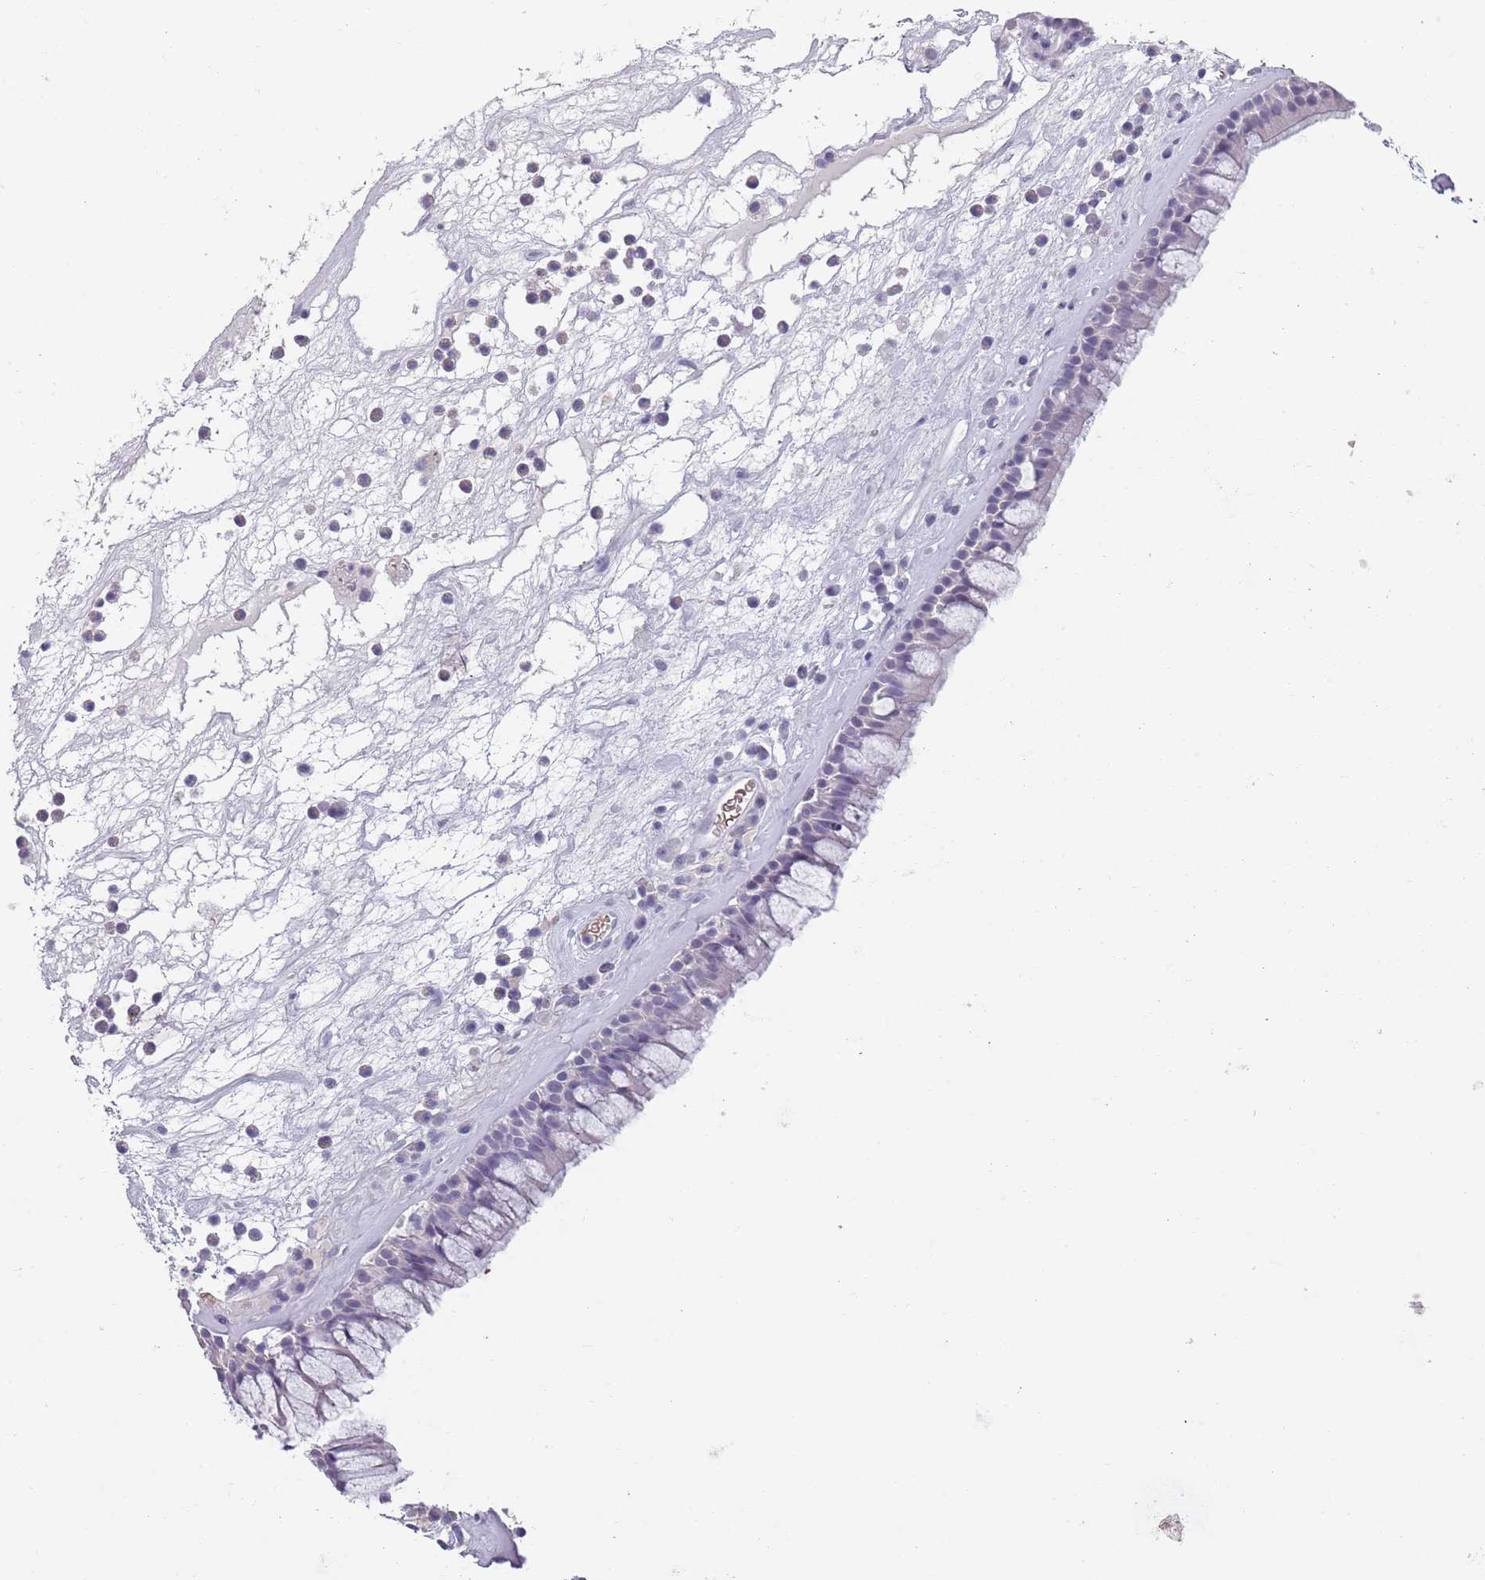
{"staining": {"intensity": "negative", "quantity": "none", "location": "none"}, "tissue": "nasopharynx", "cell_type": "Respiratory epithelial cells", "image_type": "normal", "snomed": [{"axis": "morphology", "description": "Normal tissue, NOS"}, {"axis": "morphology", "description": "Squamous cell carcinoma, NOS"}, {"axis": "topography", "description": "Nasopharynx"}, {"axis": "topography", "description": "Head-Neck"}], "caption": "There is no significant staining in respiratory epithelial cells of nasopharynx. (Brightfield microscopy of DAB IHC at high magnification).", "gene": "PIEZO1", "patient": {"sex": "male", "age": 85}}